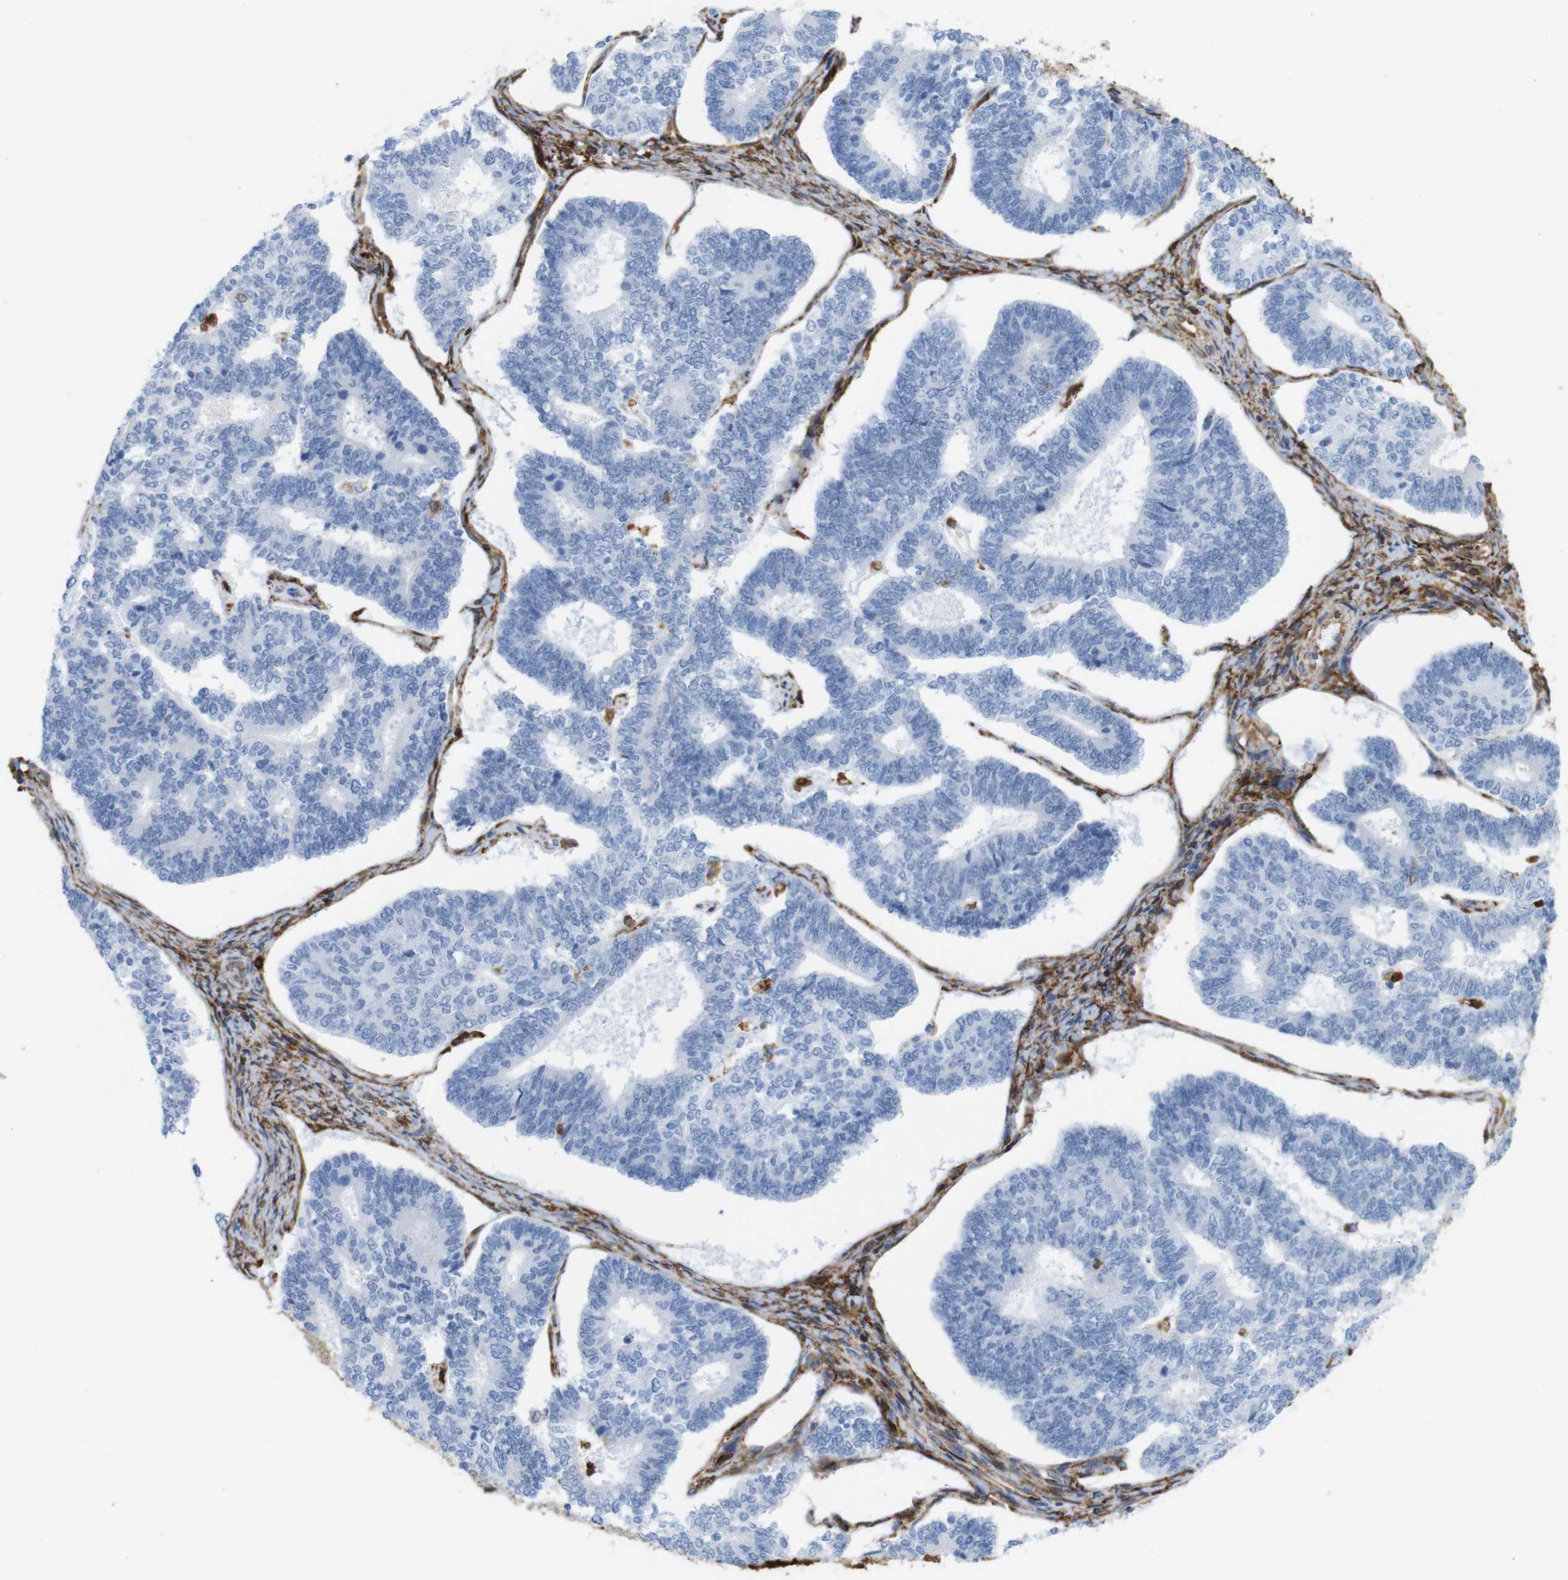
{"staining": {"intensity": "negative", "quantity": "none", "location": "none"}, "tissue": "endometrial cancer", "cell_type": "Tumor cells", "image_type": "cancer", "snomed": [{"axis": "morphology", "description": "Adenocarcinoma, NOS"}, {"axis": "topography", "description": "Endometrium"}], "caption": "The IHC image has no significant staining in tumor cells of endometrial cancer (adenocarcinoma) tissue. (DAB immunohistochemistry, high magnification).", "gene": "ANXA1", "patient": {"sex": "female", "age": 70}}